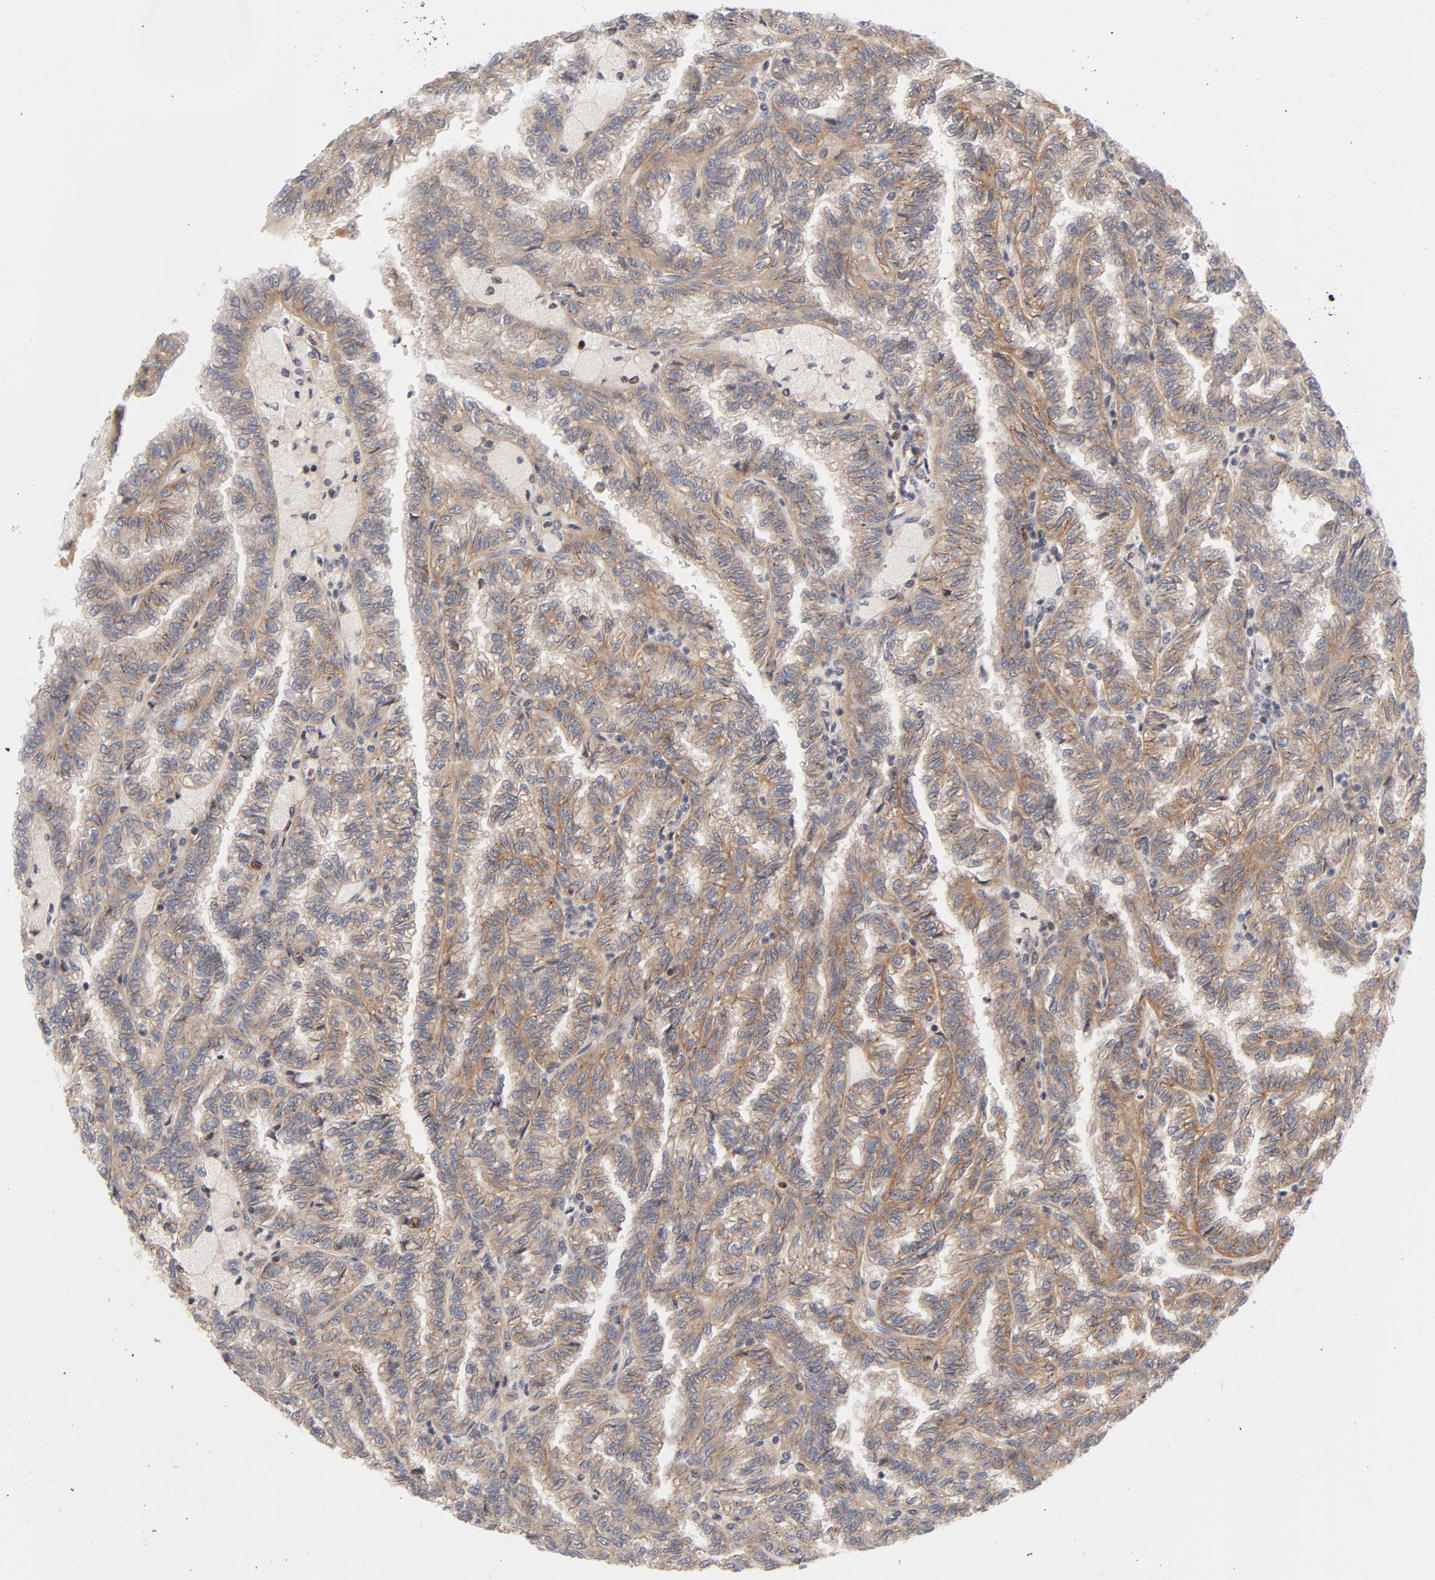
{"staining": {"intensity": "weak", "quantity": ">75%", "location": "cytoplasmic/membranous"}, "tissue": "renal cancer", "cell_type": "Tumor cells", "image_type": "cancer", "snomed": [{"axis": "morphology", "description": "Inflammation, NOS"}, {"axis": "morphology", "description": "Adenocarcinoma, NOS"}, {"axis": "topography", "description": "Kidney"}], "caption": "IHC photomicrograph of renal cancer stained for a protein (brown), which reveals low levels of weak cytoplasmic/membranous positivity in about >75% of tumor cells.", "gene": "DNAAF2", "patient": {"sex": "male", "age": 68}}